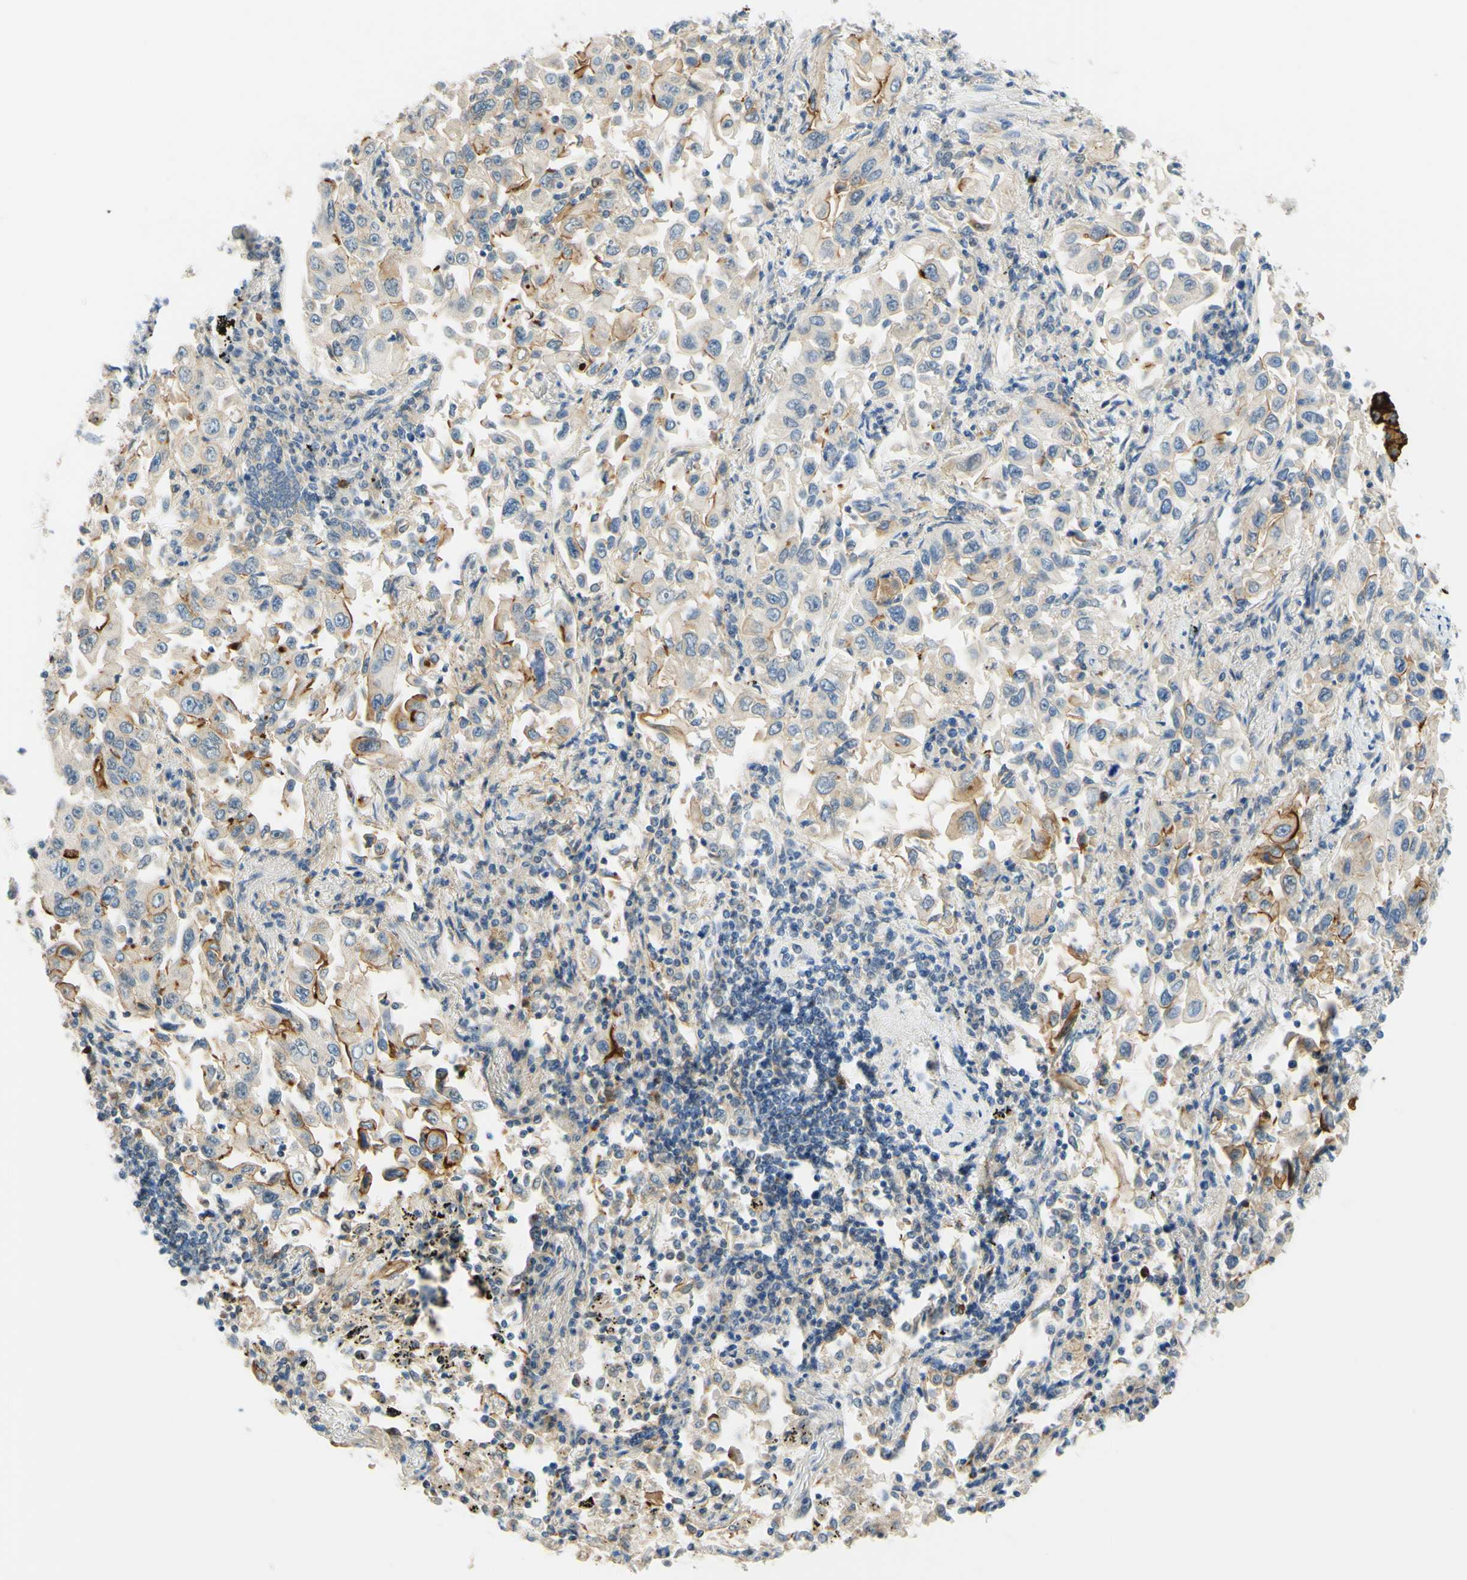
{"staining": {"intensity": "moderate", "quantity": "<25%", "location": "cytoplasmic/membranous"}, "tissue": "lung cancer", "cell_type": "Tumor cells", "image_type": "cancer", "snomed": [{"axis": "morphology", "description": "Adenocarcinoma, NOS"}, {"axis": "topography", "description": "Lung"}], "caption": "Immunohistochemical staining of human lung cancer demonstrates moderate cytoplasmic/membranous protein positivity in about <25% of tumor cells. The staining is performed using DAB brown chromogen to label protein expression. The nuclei are counter-stained blue using hematoxylin.", "gene": "TREM2", "patient": {"sex": "male", "age": 84}}